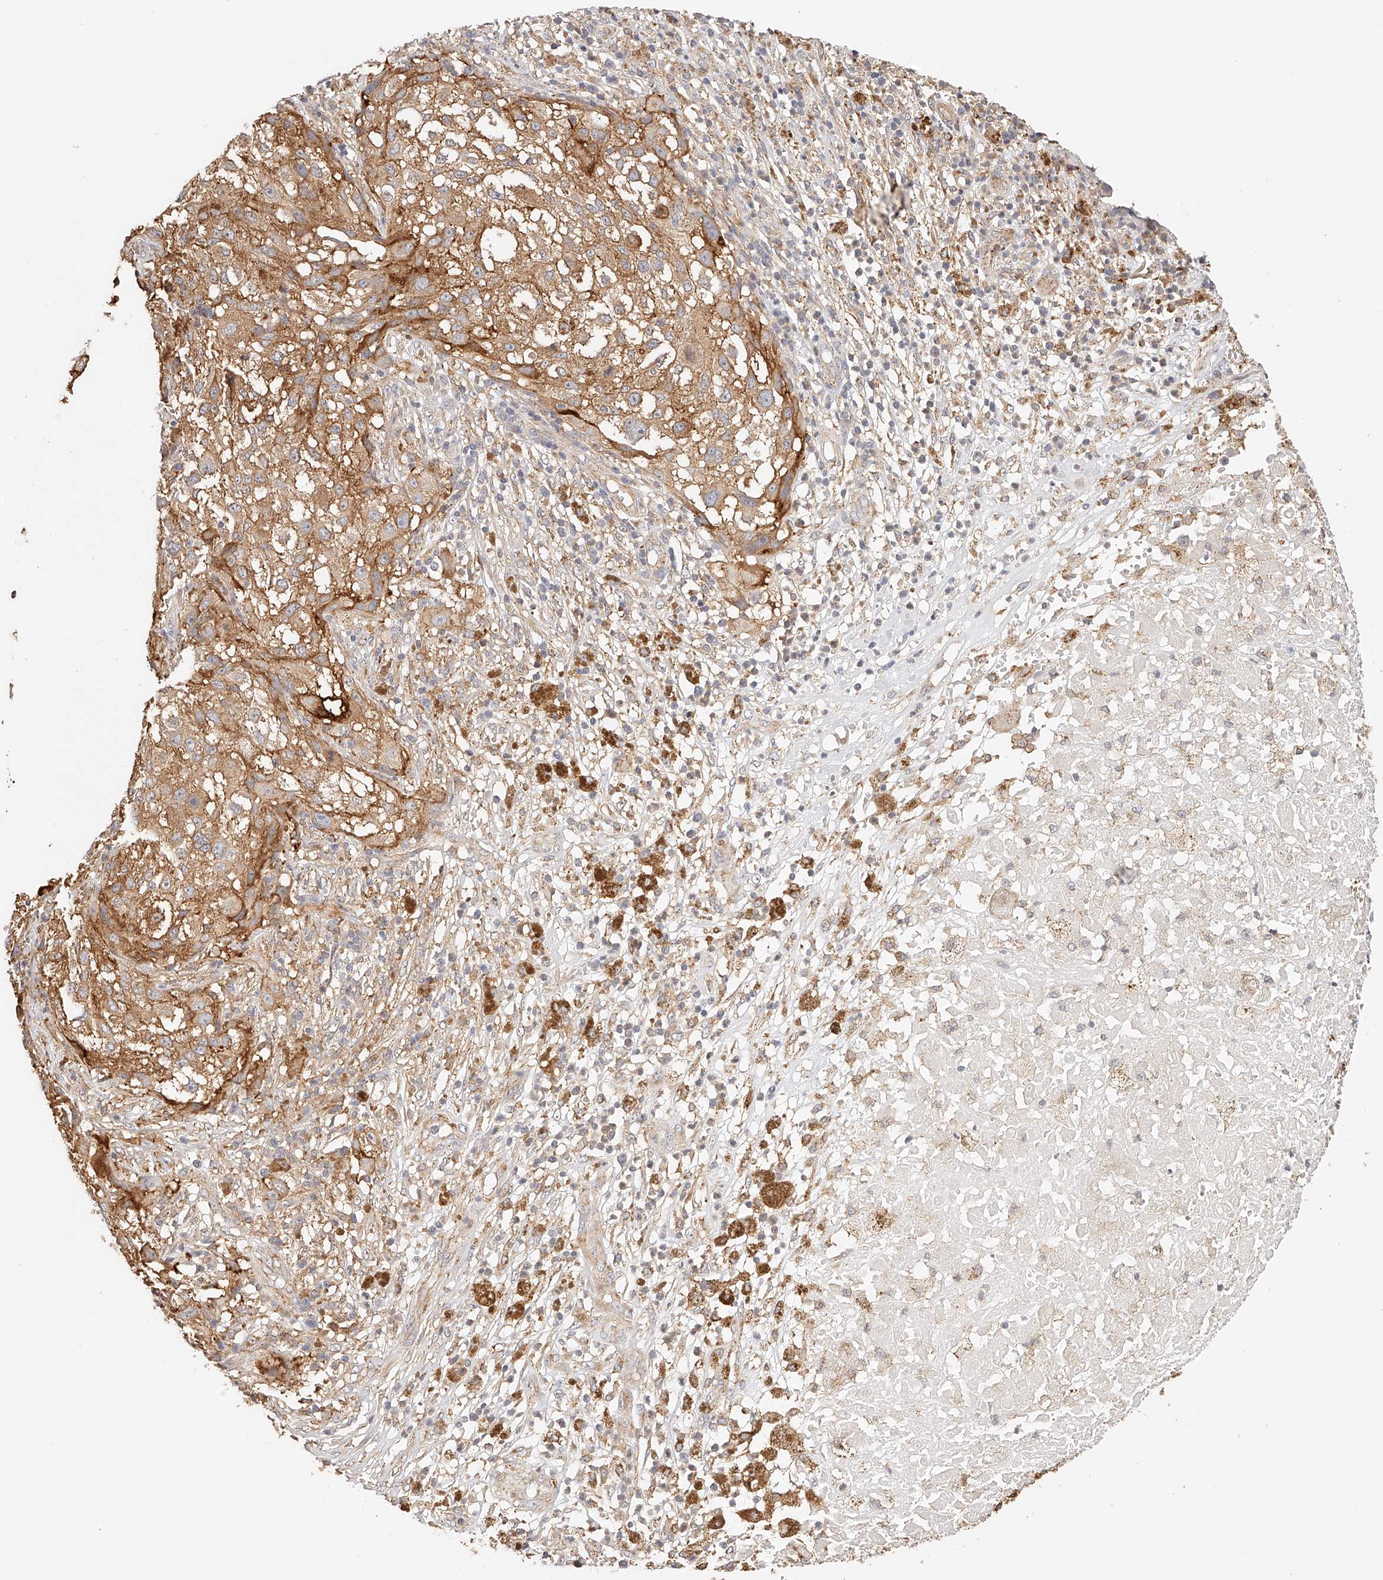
{"staining": {"intensity": "moderate", "quantity": ">75%", "location": "cytoplasmic/membranous"}, "tissue": "melanoma", "cell_type": "Tumor cells", "image_type": "cancer", "snomed": [{"axis": "morphology", "description": "Necrosis, NOS"}, {"axis": "morphology", "description": "Malignant melanoma, NOS"}, {"axis": "topography", "description": "Skin"}], "caption": "Protein staining exhibits moderate cytoplasmic/membranous expression in about >75% of tumor cells in malignant melanoma.", "gene": "SYNC", "patient": {"sex": "female", "age": 87}}